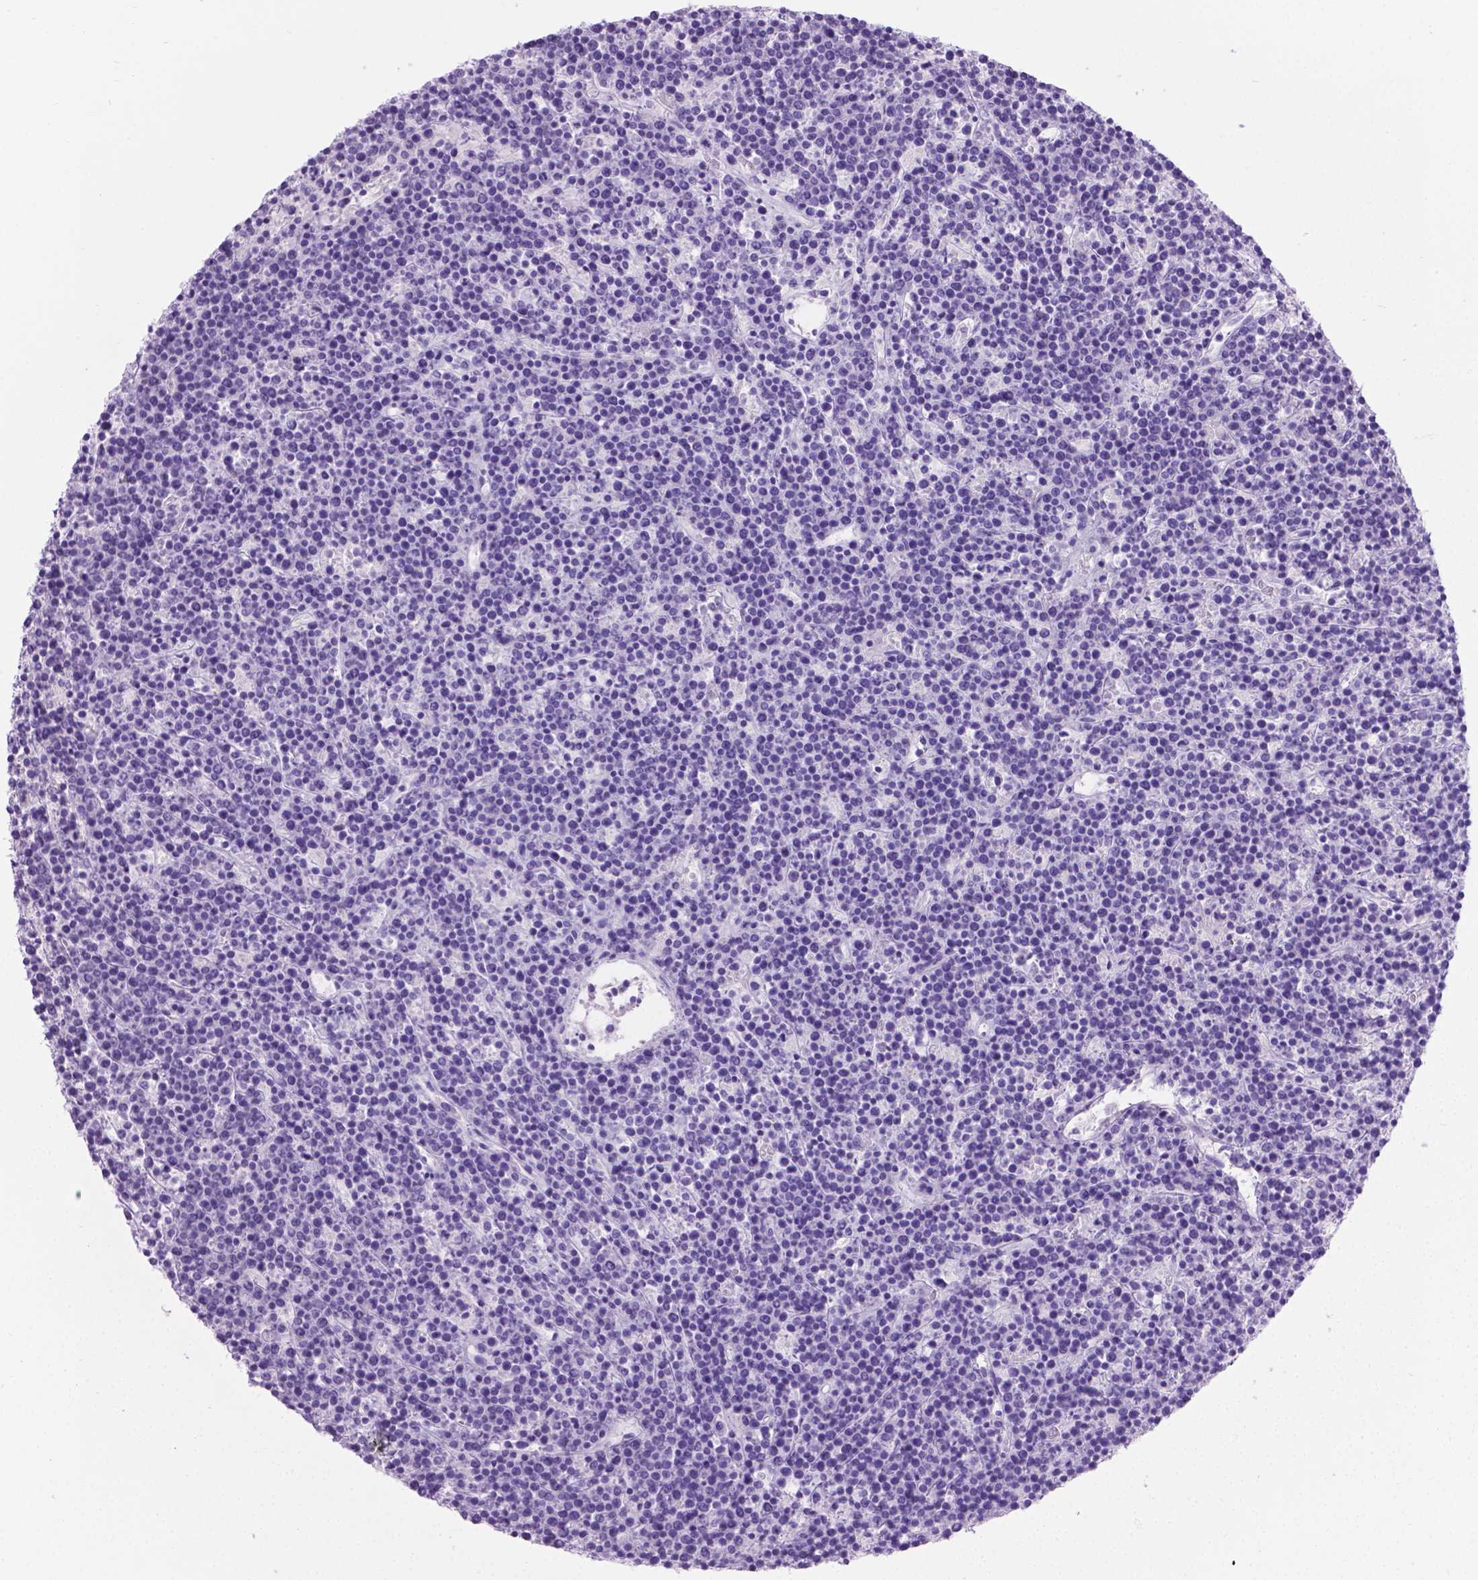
{"staining": {"intensity": "negative", "quantity": "none", "location": "none"}, "tissue": "lymphoma", "cell_type": "Tumor cells", "image_type": "cancer", "snomed": [{"axis": "morphology", "description": "Malignant lymphoma, non-Hodgkin's type, High grade"}, {"axis": "topography", "description": "Ovary"}], "caption": "There is no significant staining in tumor cells of high-grade malignant lymphoma, non-Hodgkin's type.", "gene": "LELP1", "patient": {"sex": "female", "age": 56}}